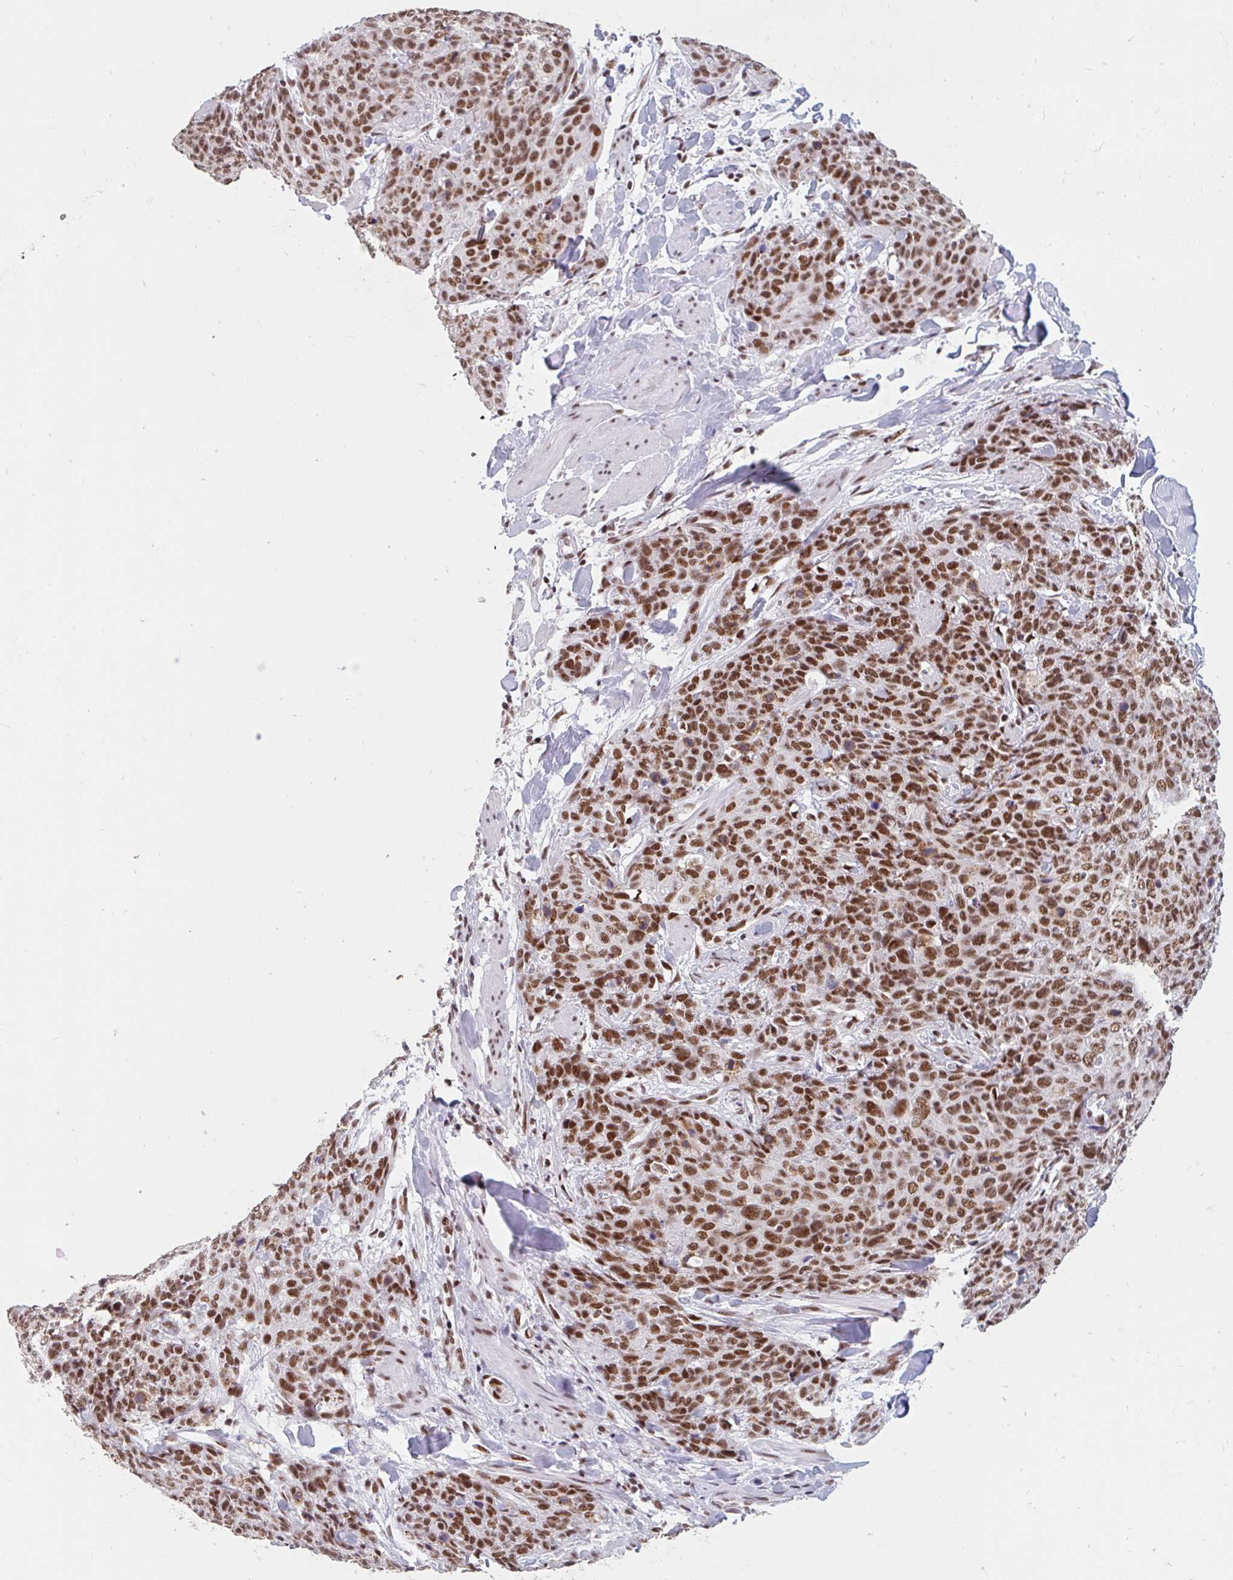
{"staining": {"intensity": "moderate", "quantity": ">75%", "location": "nuclear"}, "tissue": "skin cancer", "cell_type": "Tumor cells", "image_type": "cancer", "snomed": [{"axis": "morphology", "description": "Squamous cell carcinoma, NOS"}, {"axis": "topography", "description": "Skin"}, {"axis": "topography", "description": "Vulva"}], "caption": "Protein expression analysis of skin squamous cell carcinoma demonstrates moderate nuclear expression in approximately >75% of tumor cells. The staining was performed using DAB (3,3'-diaminobenzidine) to visualize the protein expression in brown, while the nuclei were stained in blue with hematoxylin (Magnification: 20x).", "gene": "SRSF10", "patient": {"sex": "female", "age": 85}}